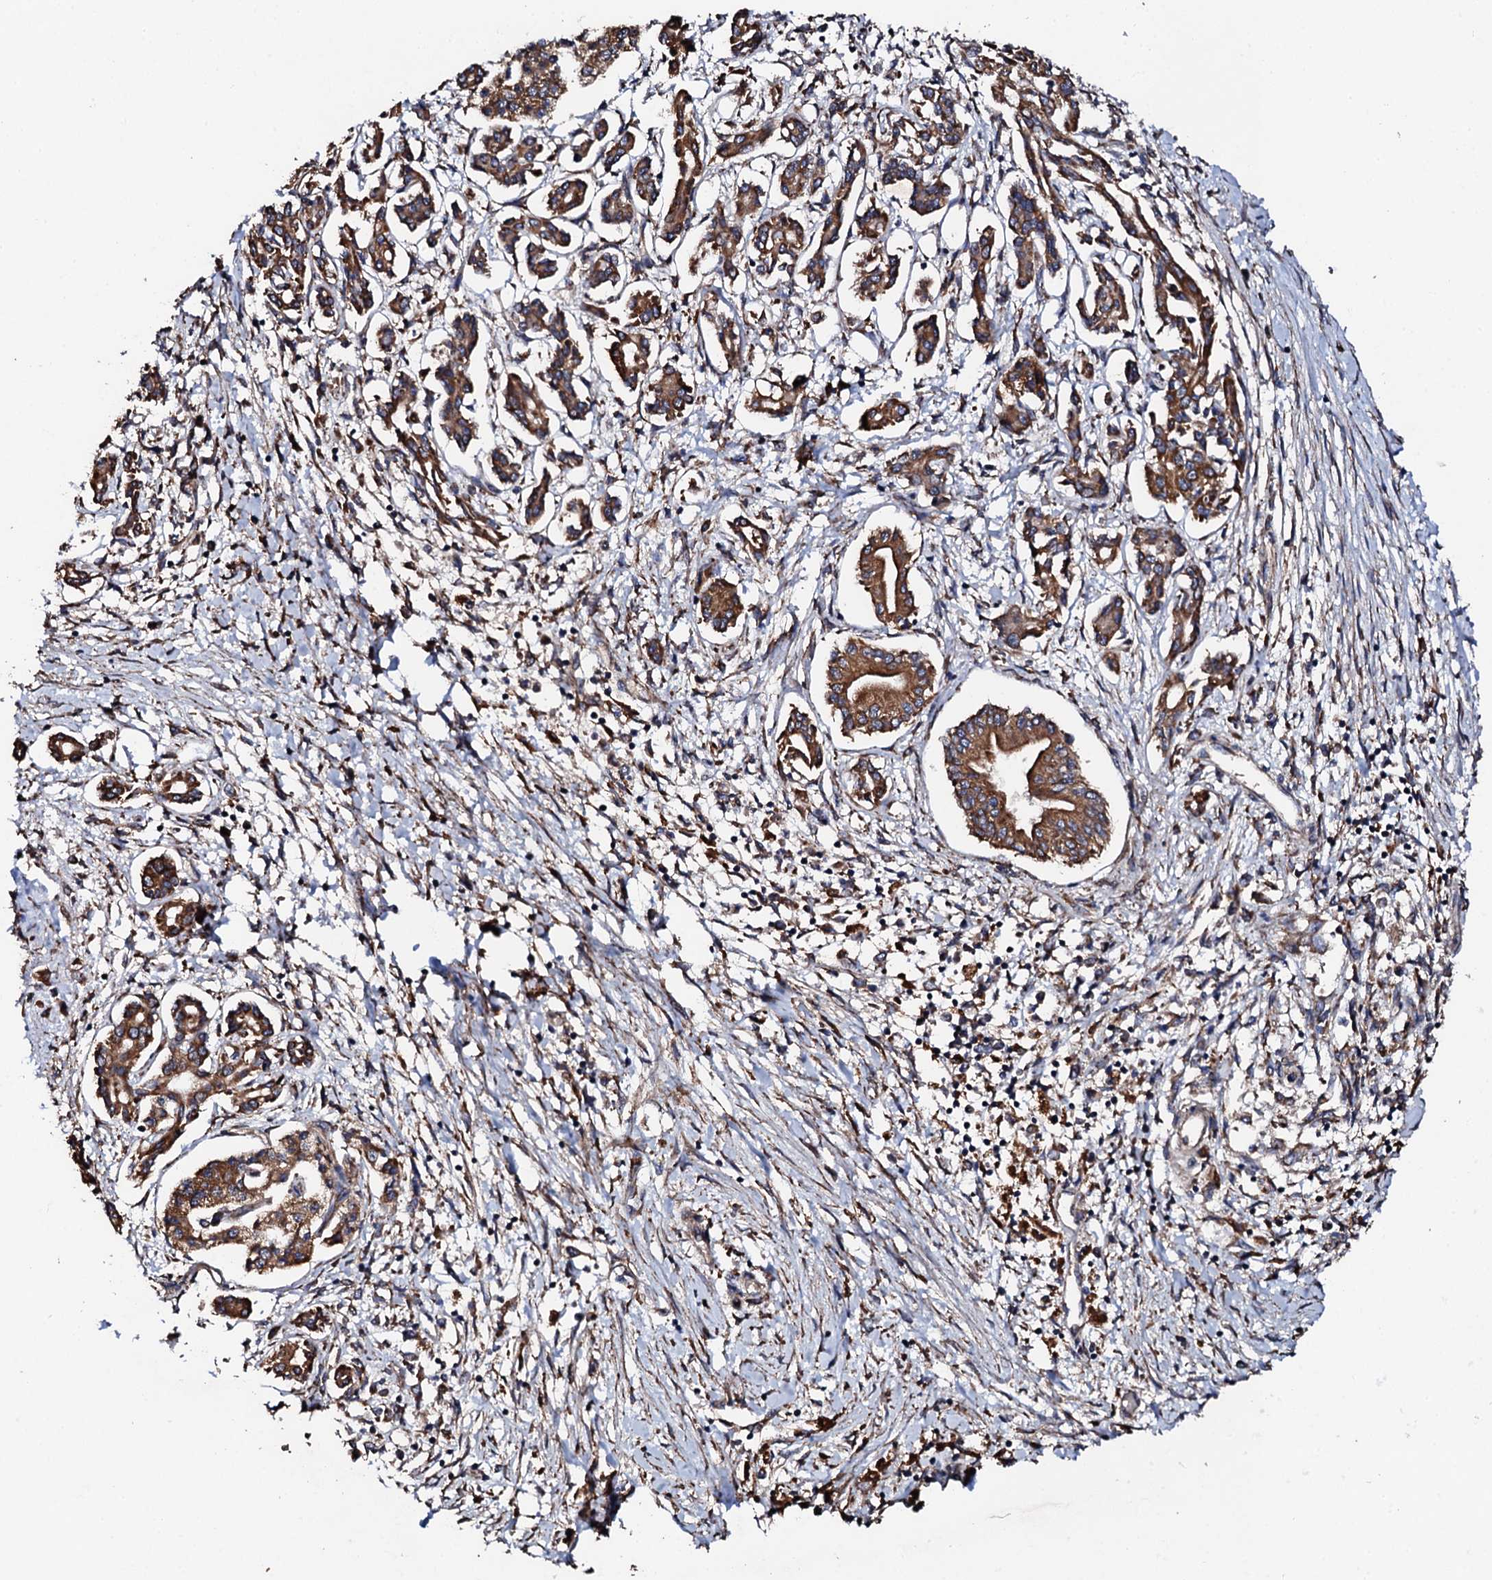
{"staining": {"intensity": "strong", "quantity": ">75%", "location": "cytoplasmic/membranous"}, "tissue": "pancreatic cancer", "cell_type": "Tumor cells", "image_type": "cancer", "snomed": [{"axis": "morphology", "description": "Adenocarcinoma, NOS"}, {"axis": "topography", "description": "Pancreas"}], "caption": "An immunohistochemistry photomicrograph of tumor tissue is shown. Protein staining in brown labels strong cytoplasmic/membranous positivity in adenocarcinoma (pancreatic) within tumor cells.", "gene": "CKAP5", "patient": {"sex": "female", "age": 50}}